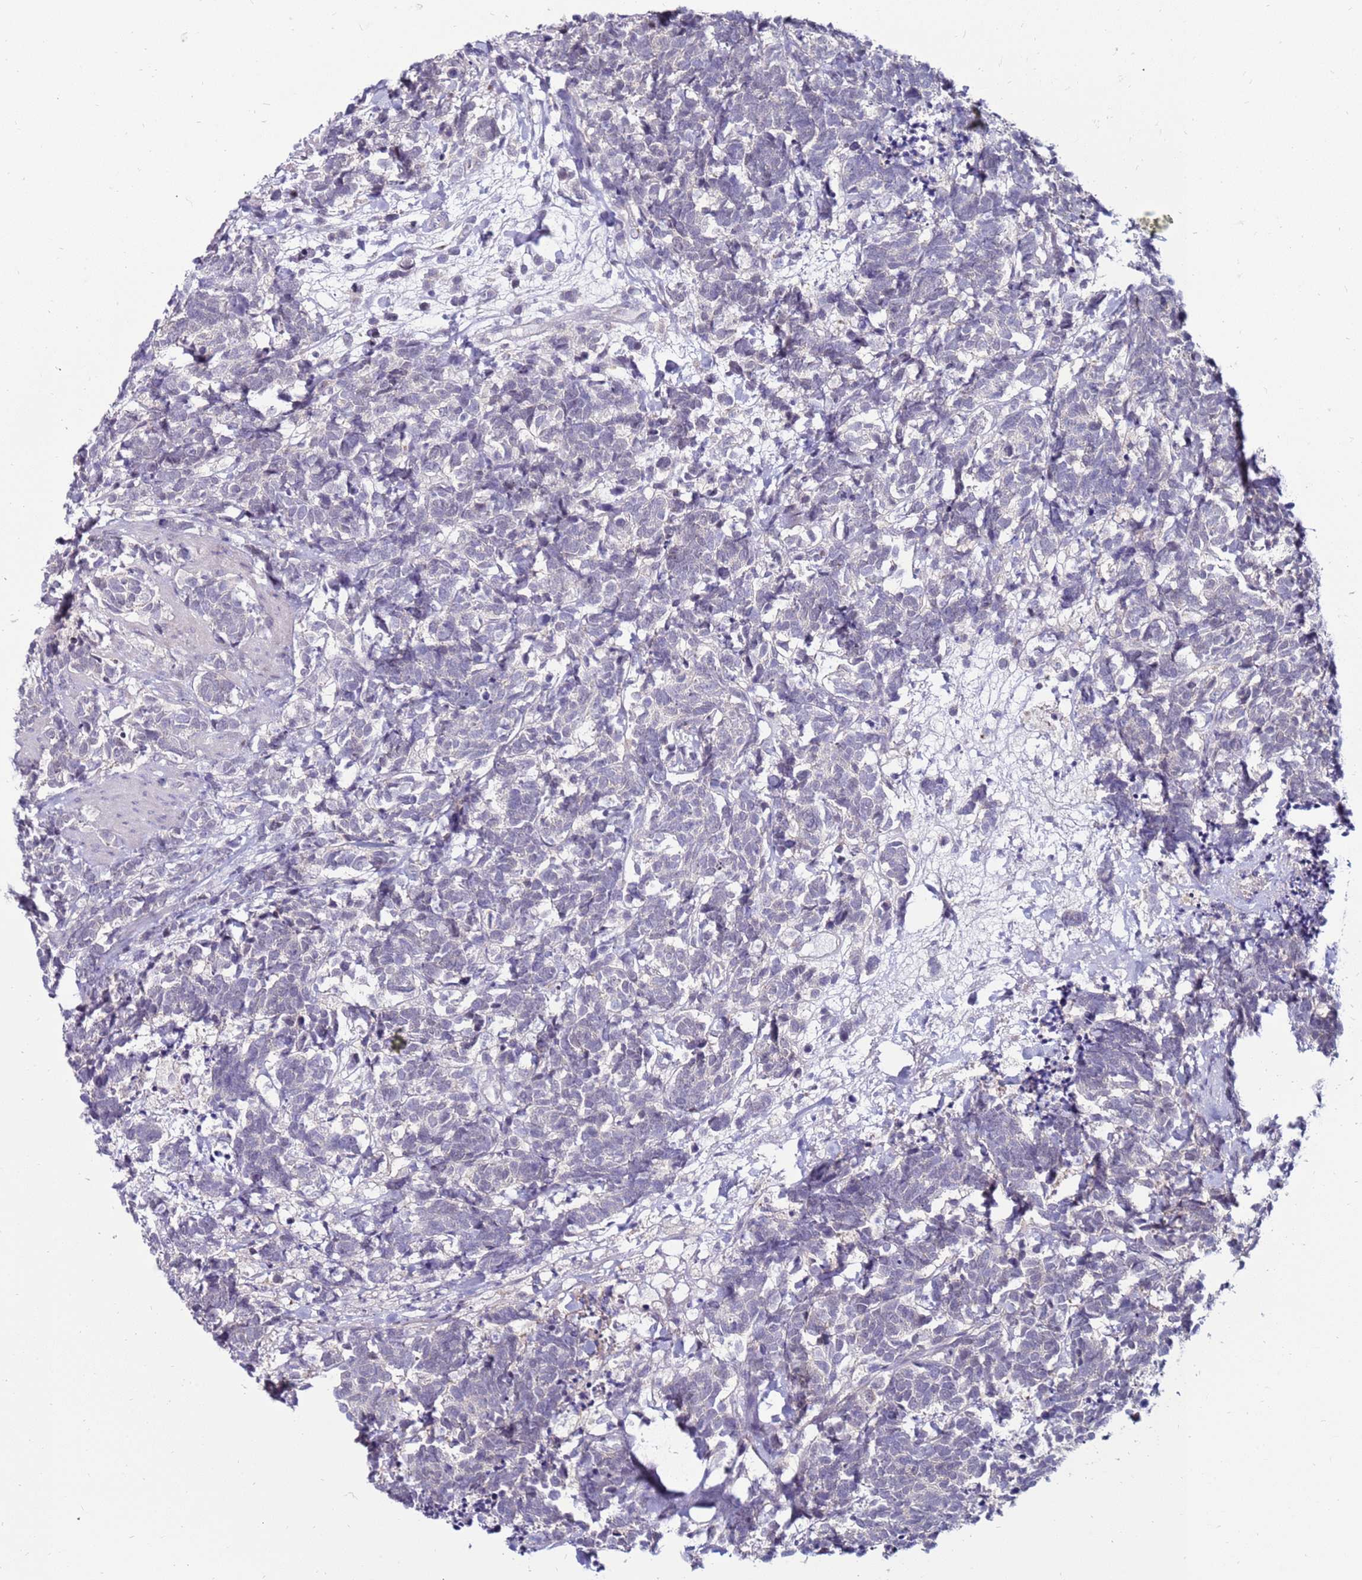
{"staining": {"intensity": "negative", "quantity": "none", "location": "none"}, "tissue": "carcinoid", "cell_type": "Tumor cells", "image_type": "cancer", "snomed": [{"axis": "morphology", "description": "Carcinoma, NOS"}, {"axis": "morphology", "description": "Carcinoid, malignant, NOS"}, {"axis": "topography", "description": "Prostate"}], "caption": "IHC micrograph of neoplastic tissue: carcinoid stained with DAB (3,3'-diaminobenzidine) displays no significant protein expression in tumor cells. (DAB (3,3'-diaminobenzidine) IHC, high magnification).", "gene": "GPN3", "patient": {"sex": "male", "age": 57}}